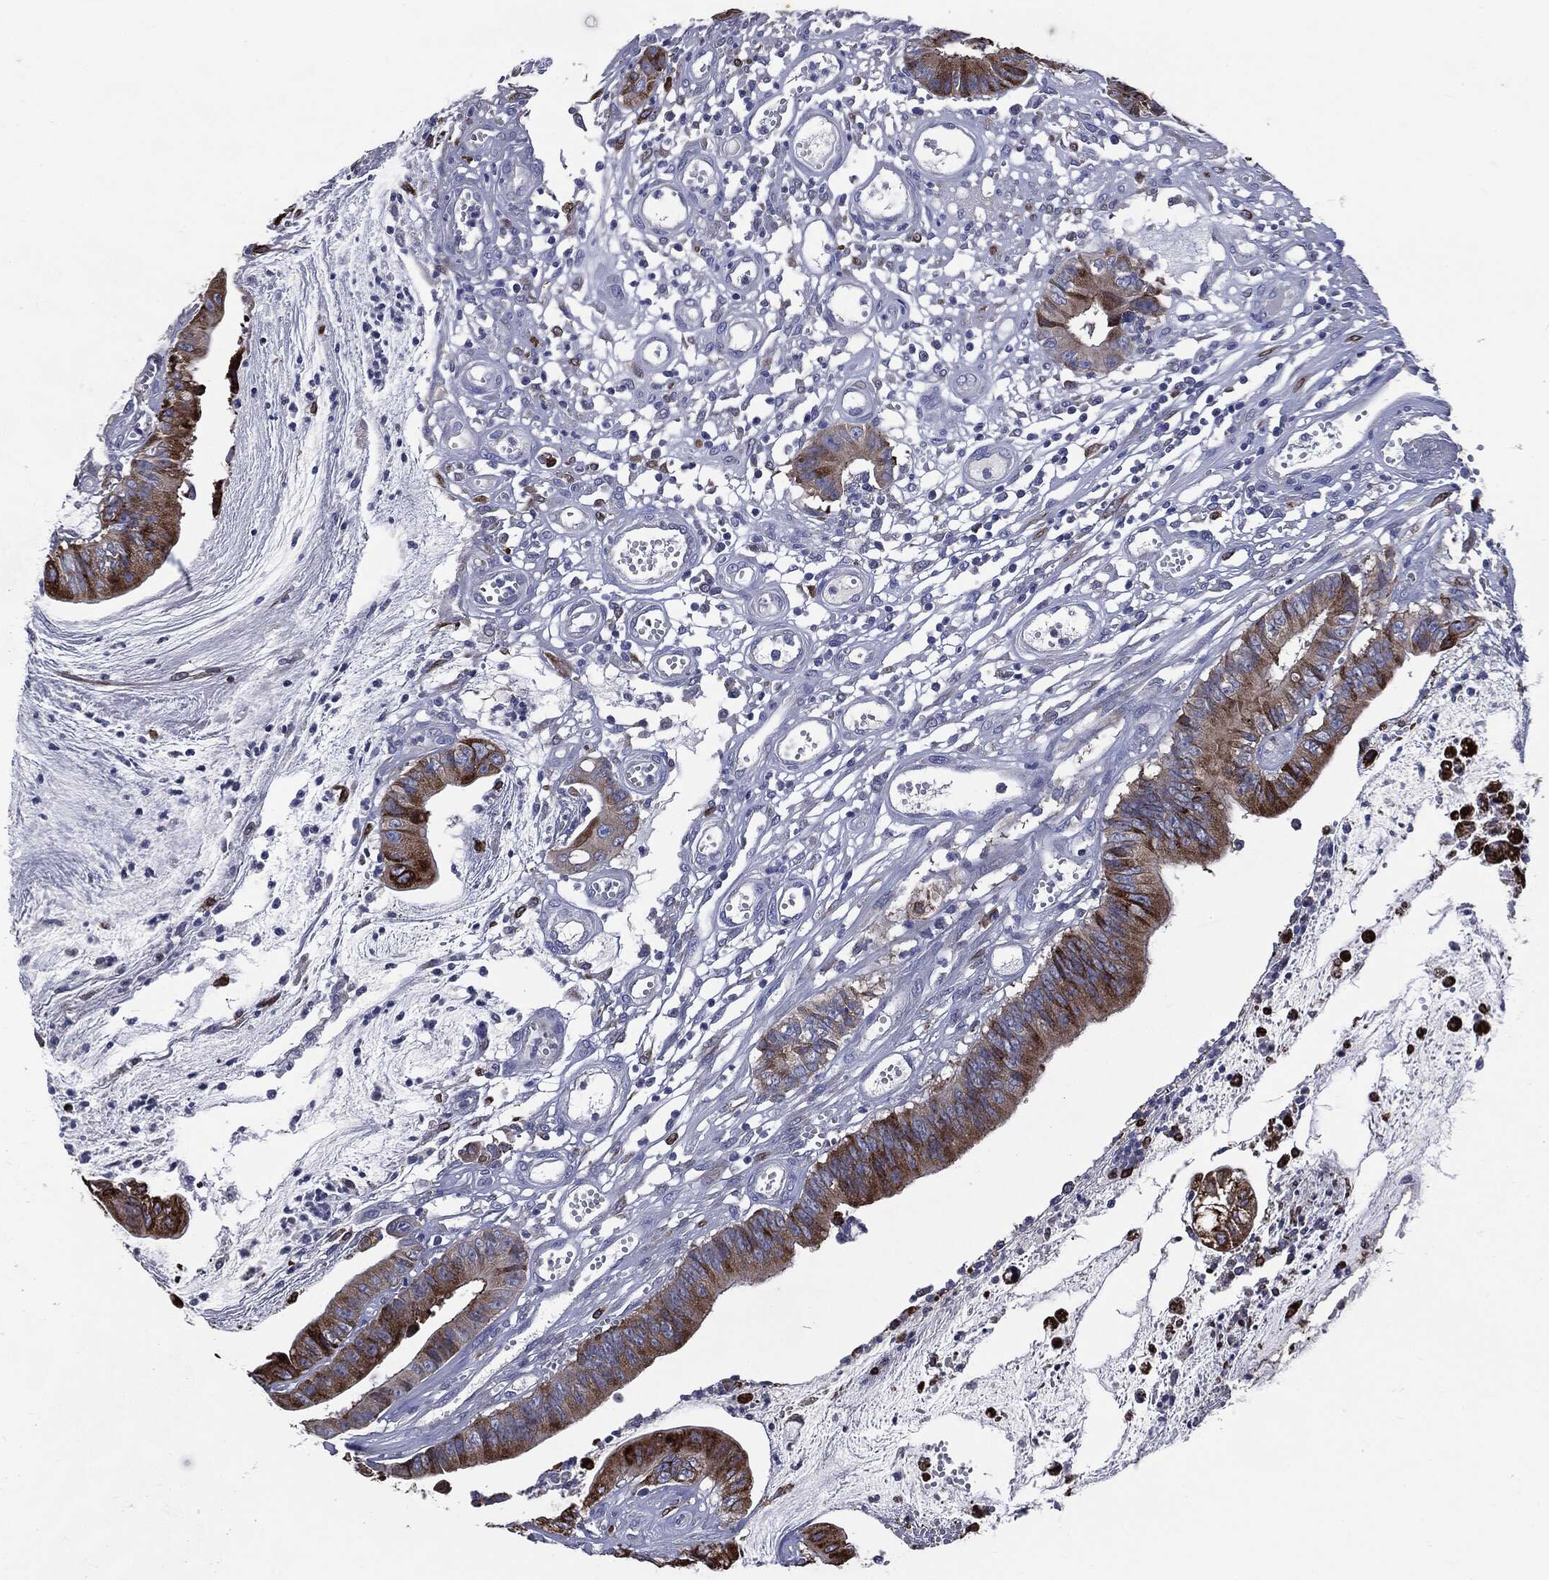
{"staining": {"intensity": "strong", "quantity": "25%-75%", "location": "cytoplasmic/membranous"}, "tissue": "colorectal cancer", "cell_type": "Tumor cells", "image_type": "cancer", "snomed": [{"axis": "morphology", "description": "Adenocarcinoma, NOS"}, {"axis": "topography", "description": "Colon"}], "caption": "This is a micrograph of immunohistochemistry (IHC) staining of colorectal adenocarcinoma, which shows strong positivity in the cytoplasmic/membranous of tumor cells.", "gene": "PTGS2", "patient": {"sex": "female", "age": 69}}